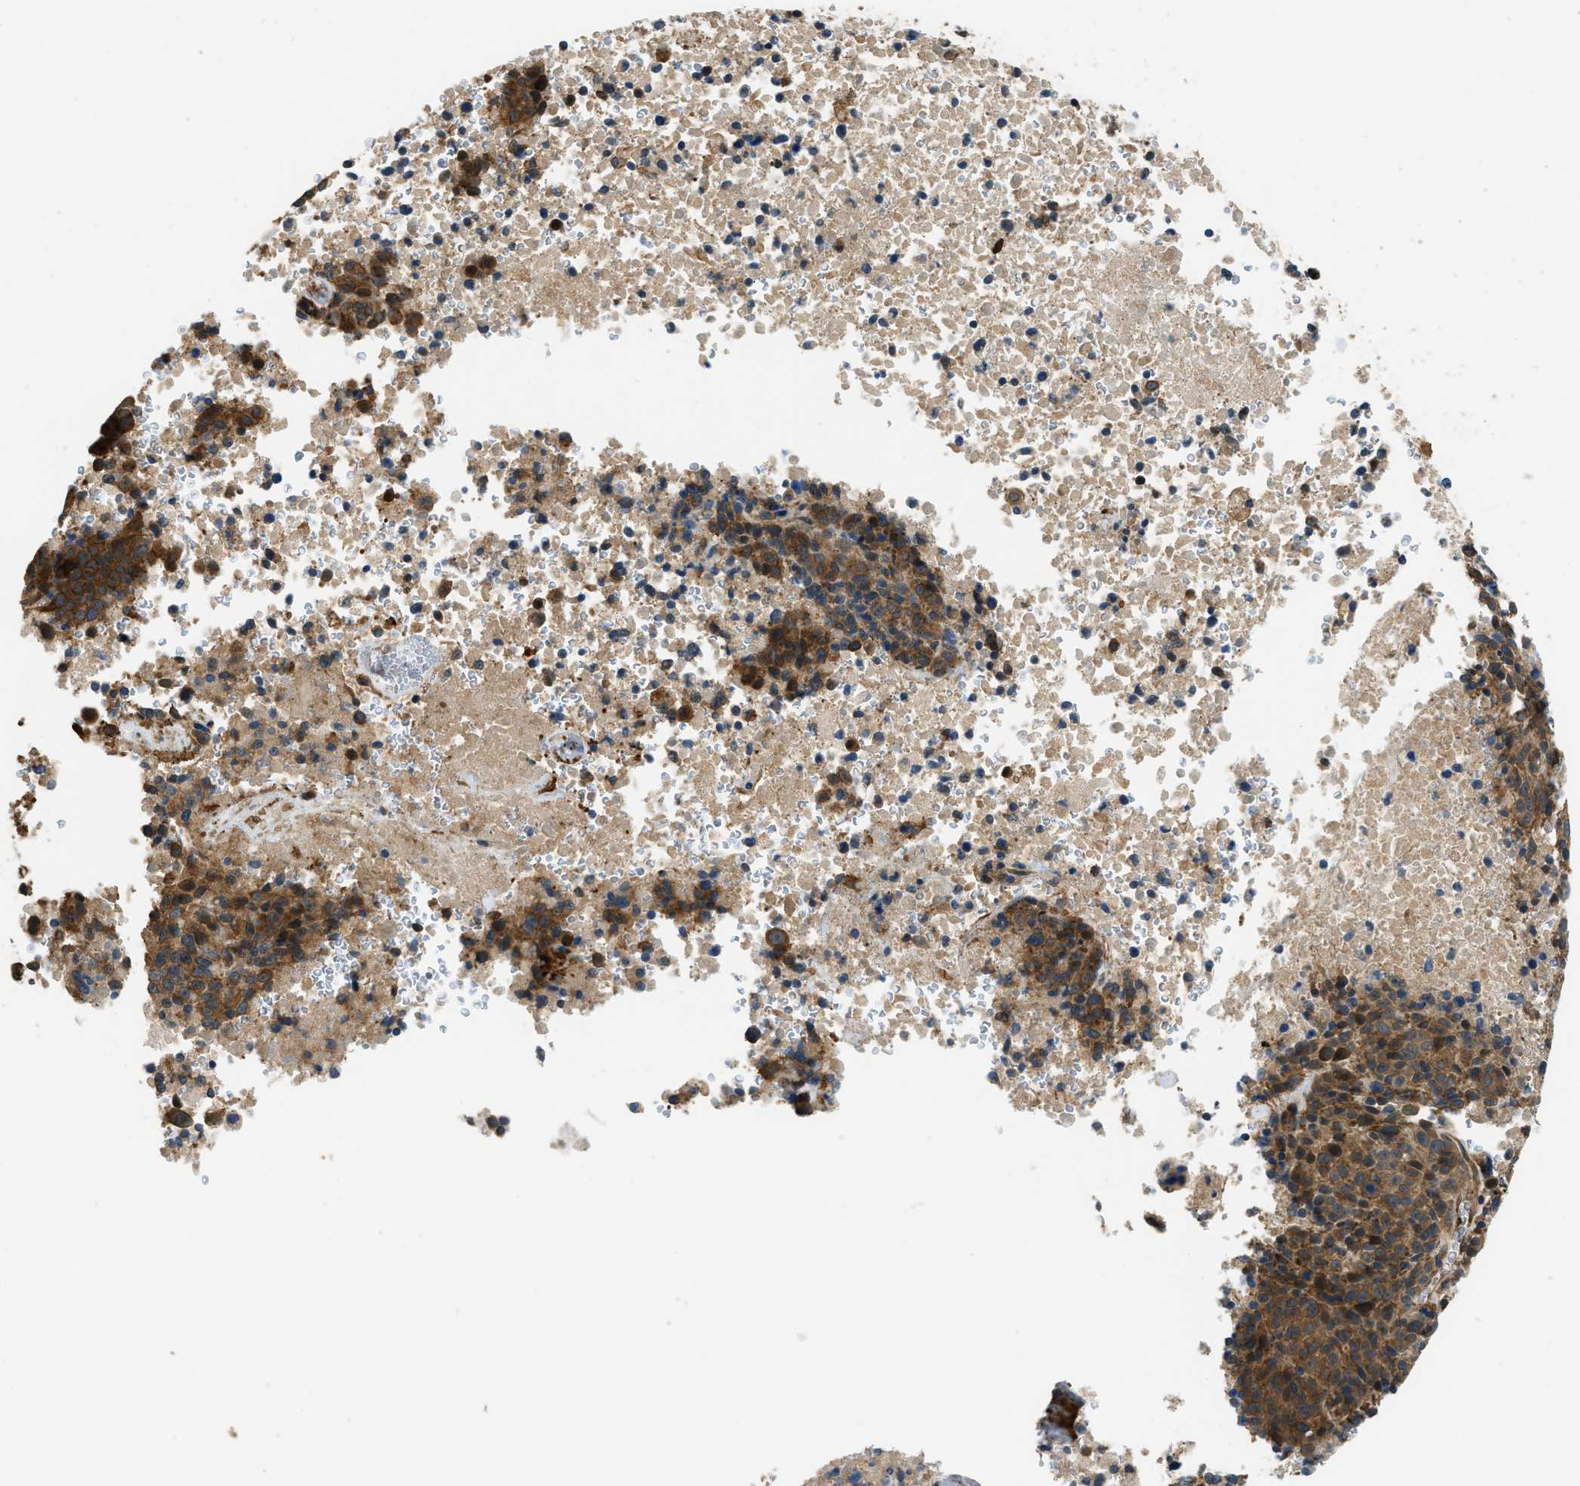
{"staining": {"intensity": "strong", "quantity": ">75%", "location": "cytoplasmic/membranous"}, "tissue": "melanoma", "cell_type": "Tumor cells", "image_type": "cancer", "snomed": [{"axis": "morphology", "description": "Malignant melanoma, Metastatic site"}, {"axis": "topography", "description": "Cerebral cortex"}], "caption": "Brown immunohistochemical staining in melanoma exhibits strong cytoplasmic/membranous staining in approximately >75% of tumor cells.", "gene": "CGN", "patient": {"sex": "female", "age": 52}}